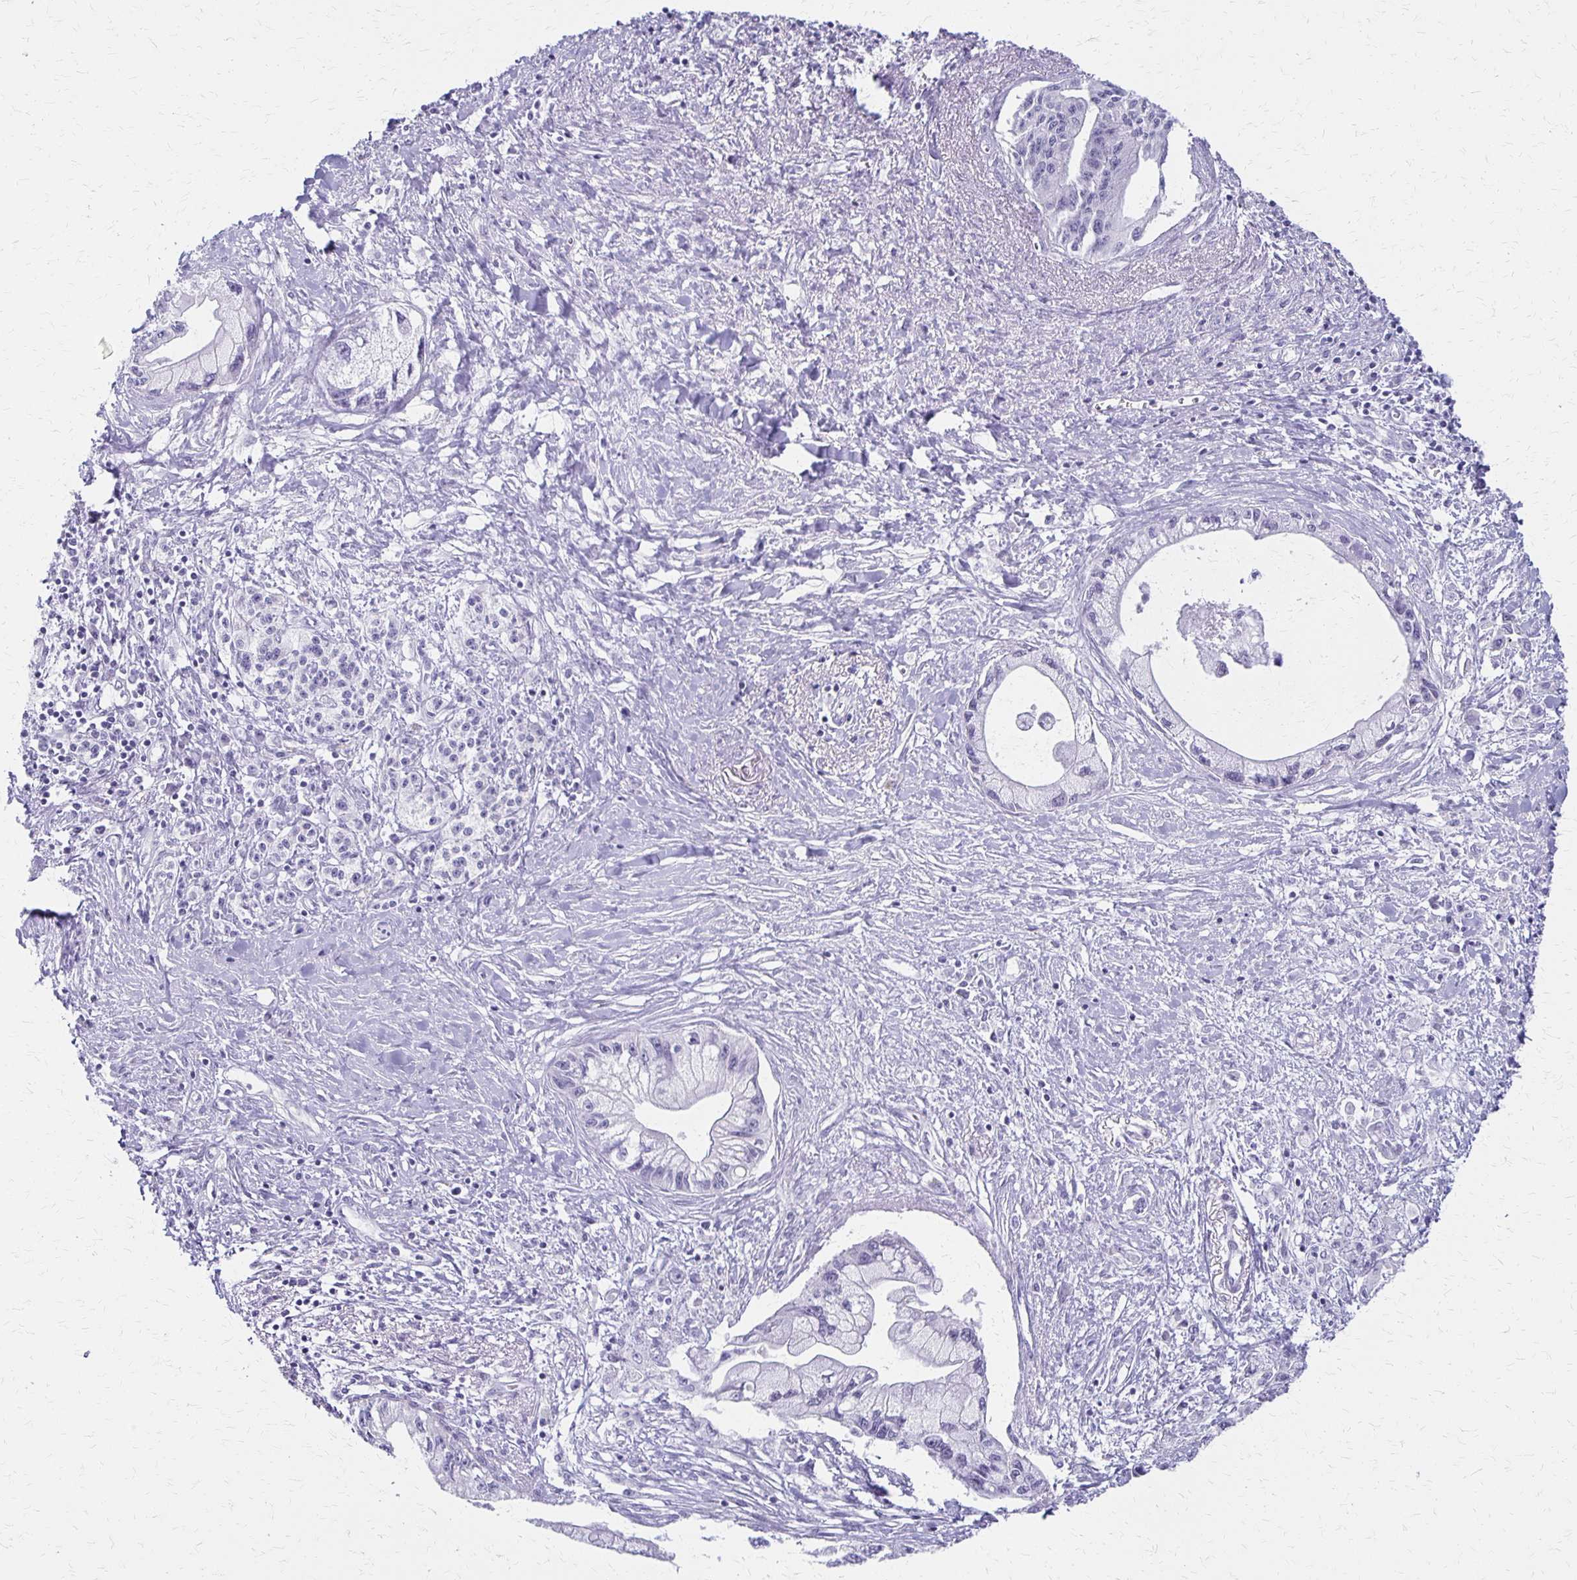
{"staining": {"intensity": "negative", "quantity": "none", "location": "none"}, "tissue": "pancreatic cancer", "cell_type": "Tumor cells", "image_type": "cancer", "snomed": [{"axis": "morphology", "description": "Adenocarcinoma, NOS"}, {"axis": "topography", "description": "Pancreas"}], "caption": "Human pancreatic cancer stained for a protein using IHC displays no staining in tumor cells.", "gene": "IVL", "patient": {"sex": "male", "age": 61}}